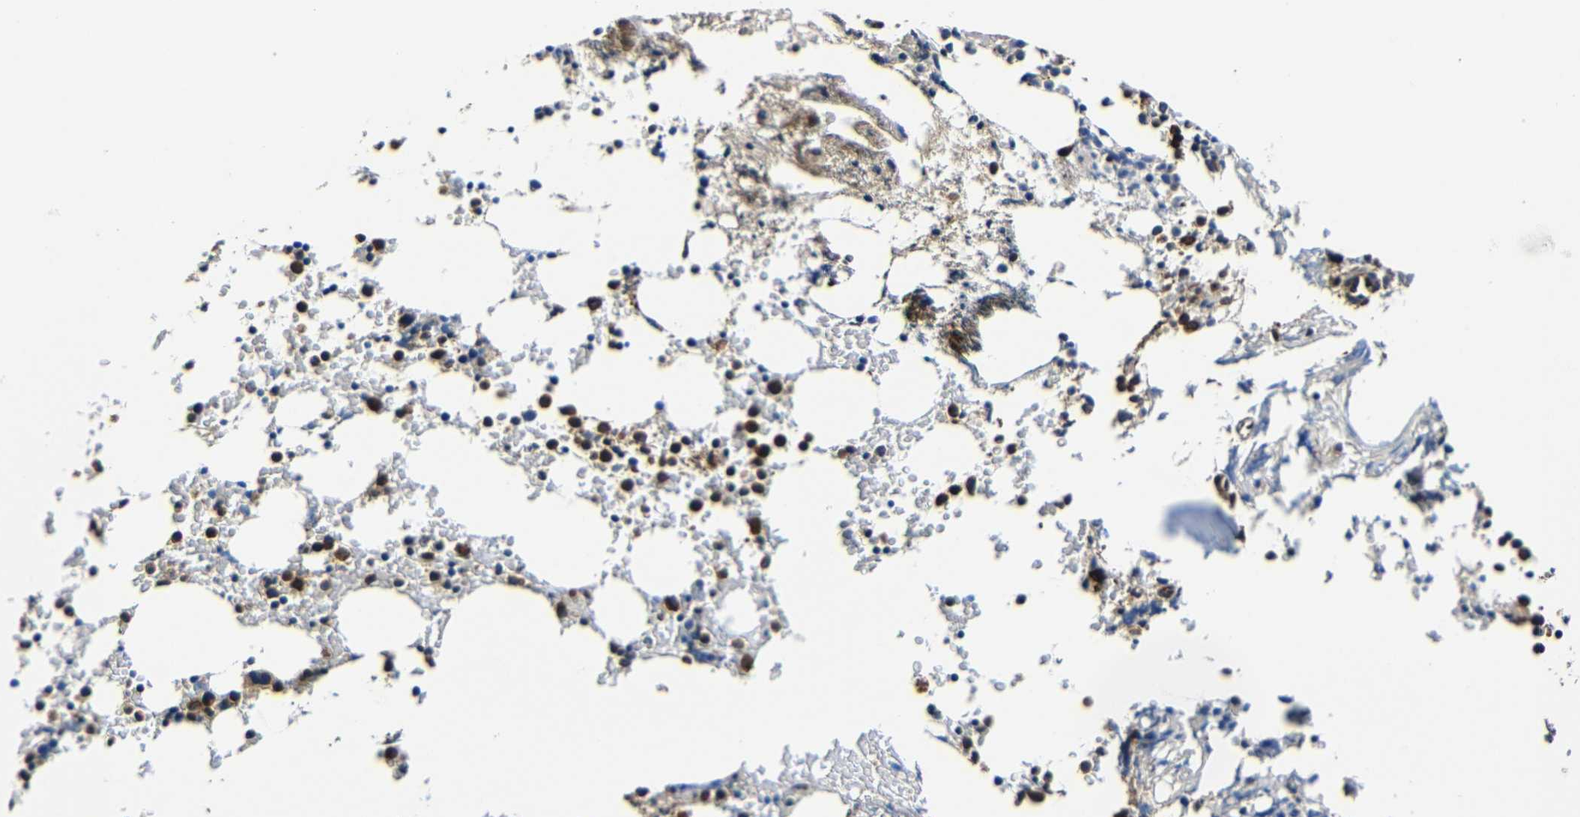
{"staining": {"intensity": "strong", "quantity": "25%-75%", "location": "cytoplasmic/membranous"}, "tissue": "bone marrow", "cell_type": "Hematopoietic cells", "image_type": "normal", "snomed": [{"axis": "morphology", "description": "Normal tissue, NOS"}, {"axis": "topography", "description": "Bone marrow"}], "caption": "Immunohistochemical staining of benign human bone marrow displays strong cytoplasmic/membranous protein expression in about 25%-75% of hematopoietic cells.", "gene": "RRBP1", "patient": {"sex": "female", "age": 66}}